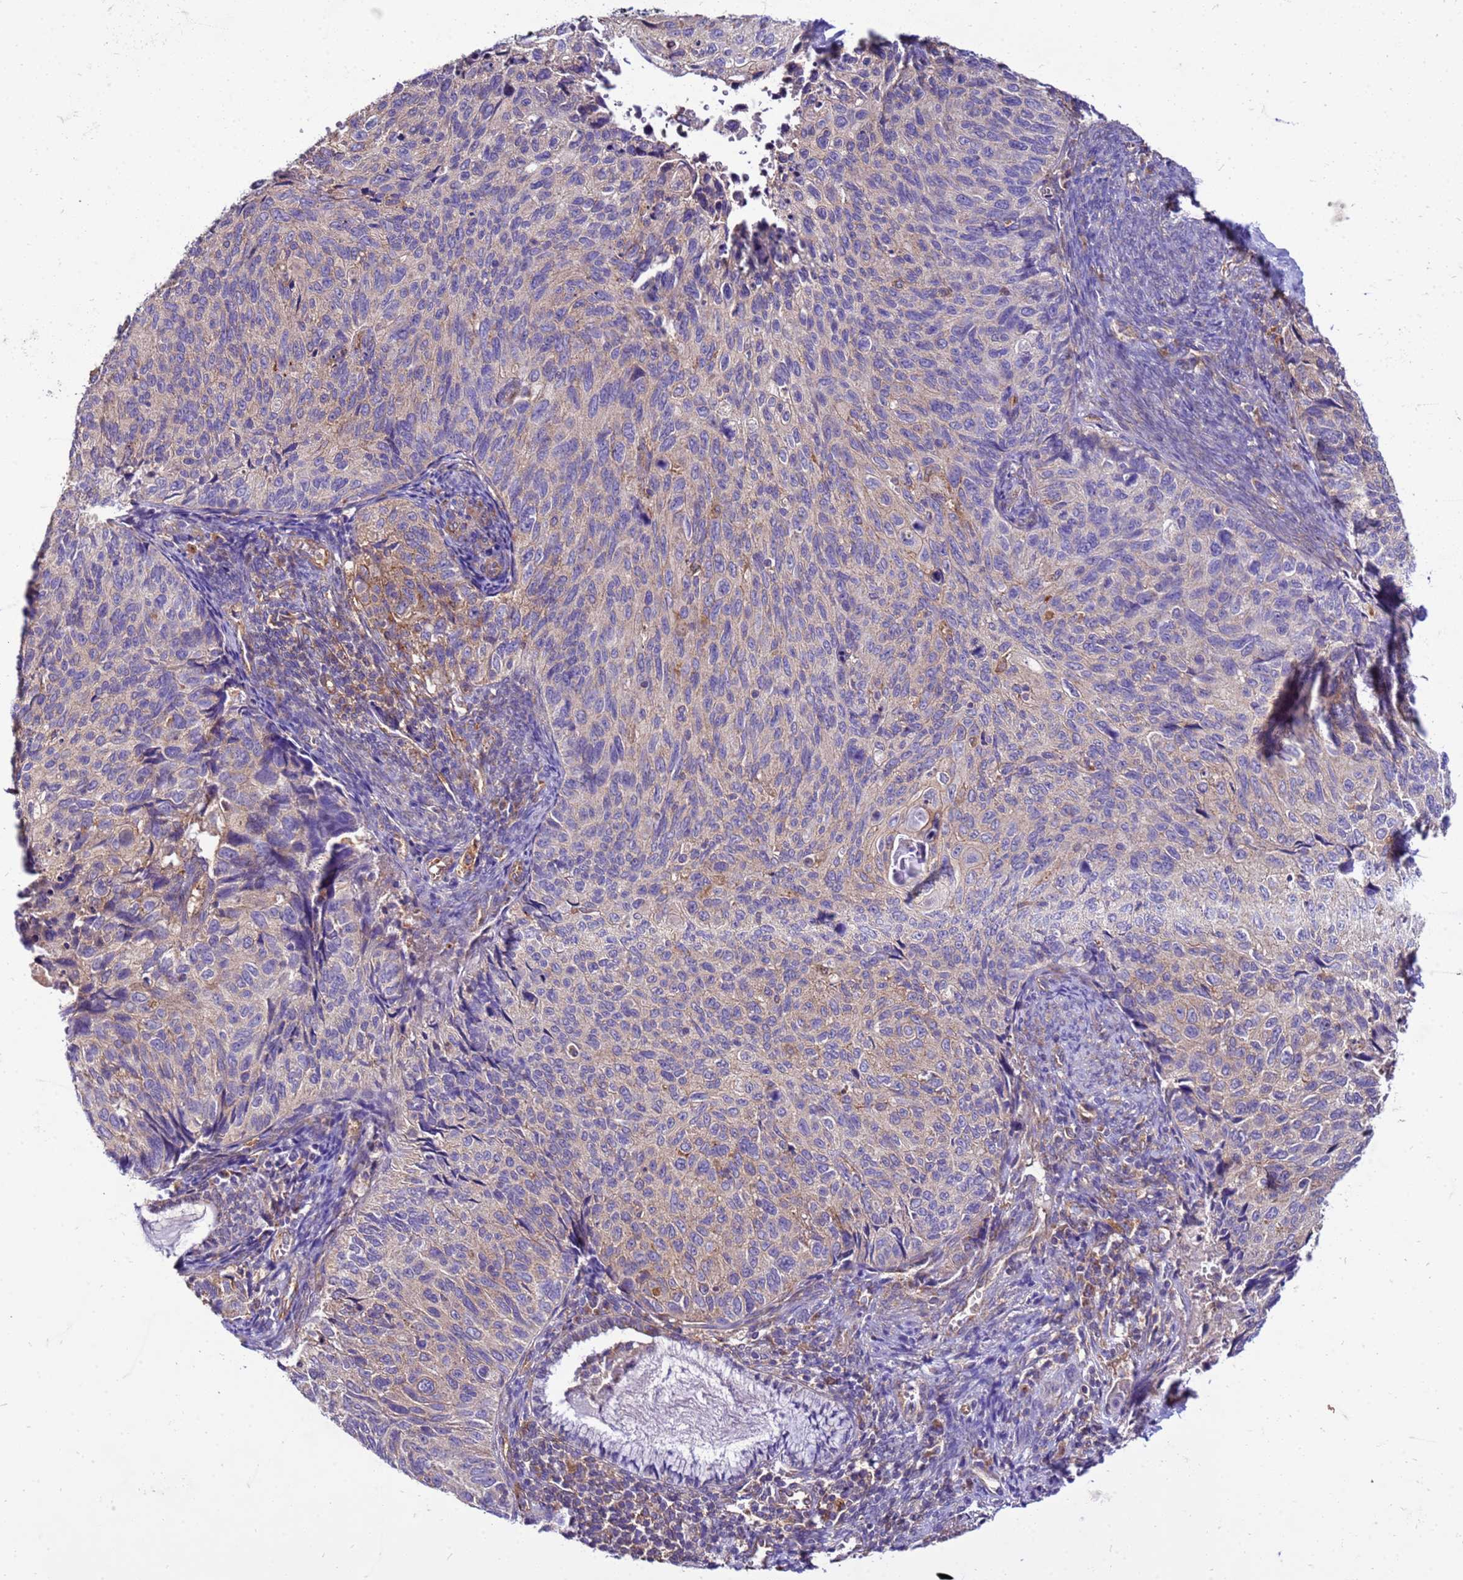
{"staining": {"intensity": "weak", "quantity": "25%-75%", "location": "cytoplasmic/membranous"}, "tissue": "cervical cancer", "cell_type": "Tumor cells", "image_type": "cancer", "snomed": [{"axis": "morphology", "description": "Squamous cell carcinoma, NOS"}, {"axis": "topography", "description": "Cervix"}], "caption": "A photomicrograph showing weak cytoplasmic/membranous staining in about 25%-75% of tumor cells in cervical squamous cell carcinoma, as visualized by brown immunohistochemical staining.", "gene": "PKD1", "patient": {"sex": "female", "age": 70}}